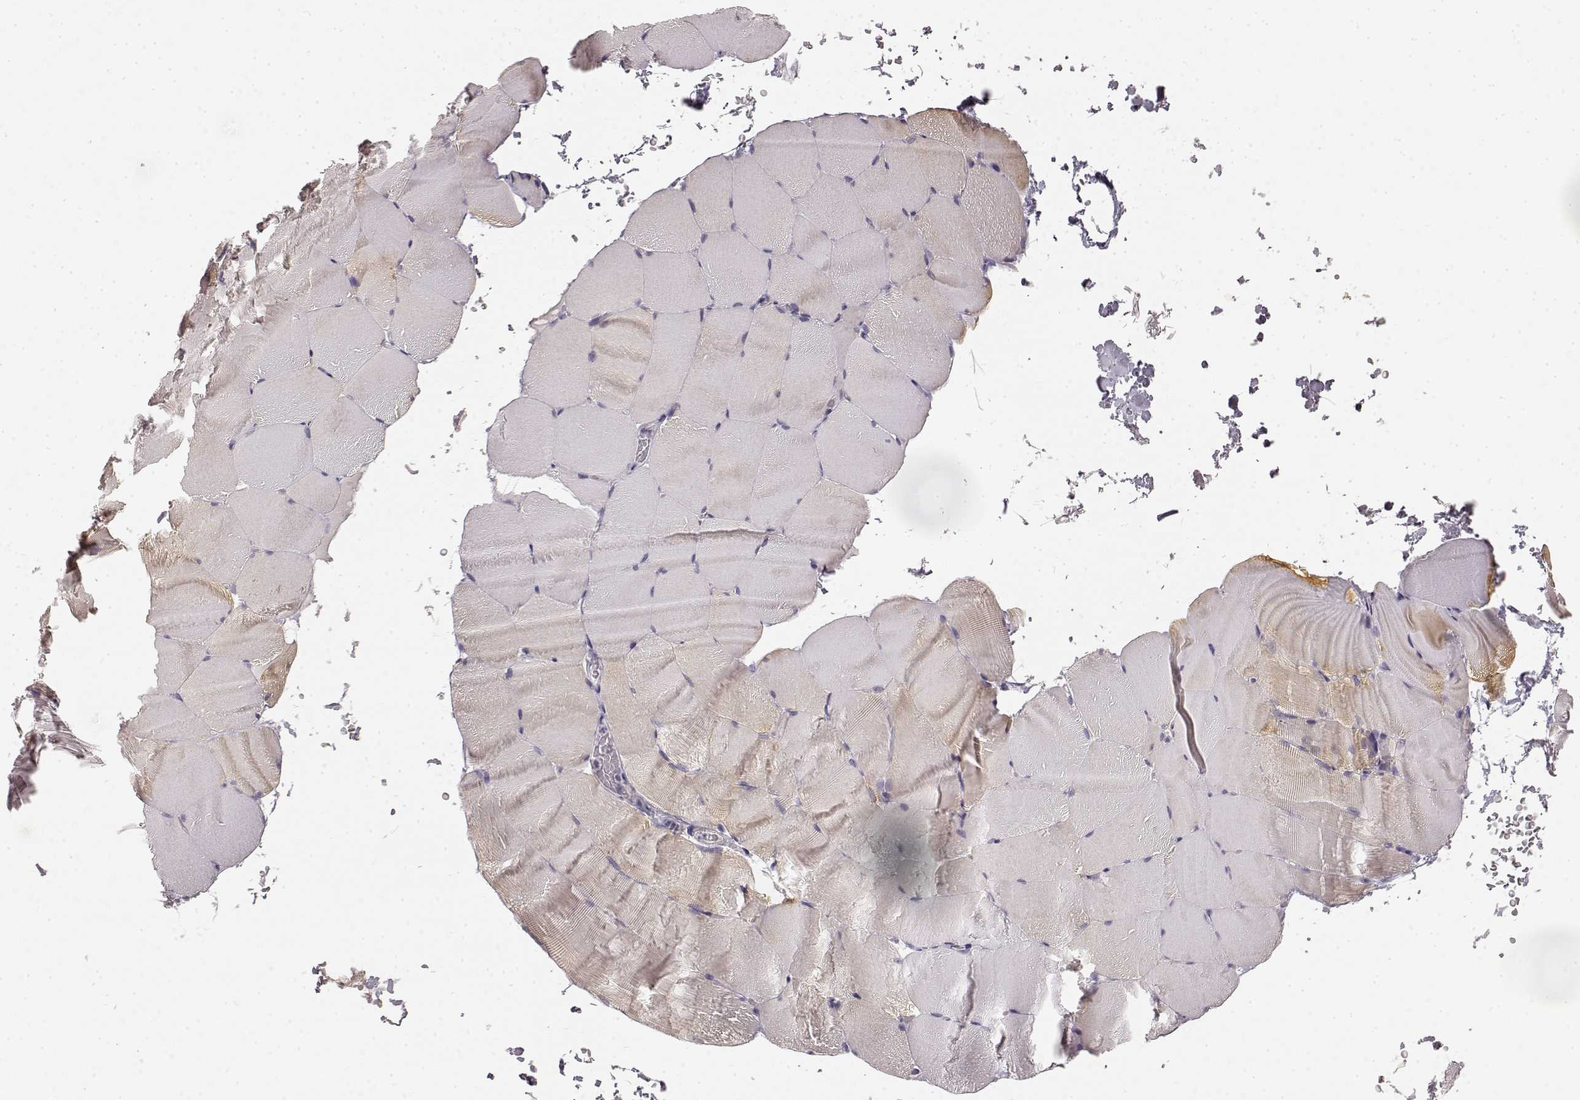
{"staining": {"intensity": "negative", "quantity": "none", "location": "none"}, "tissue": "skeletal muscle", "cell_type": "Myocytes", "image_type": "normal", "snomed": [{"axis": "morphology", "description": "Normal tissue, NOS"}, {"axis": "topography", "description": "Skeletal muscle"}], "caption": "Myocytes are negative for protein expression in normal human skeletal muscle. The staining is performed using DAB brown chromogen with nuclei counter-stained in using hematoxylin.", "gene": "KIAA0319", "patient": {"sex": "female", "age": 37}}